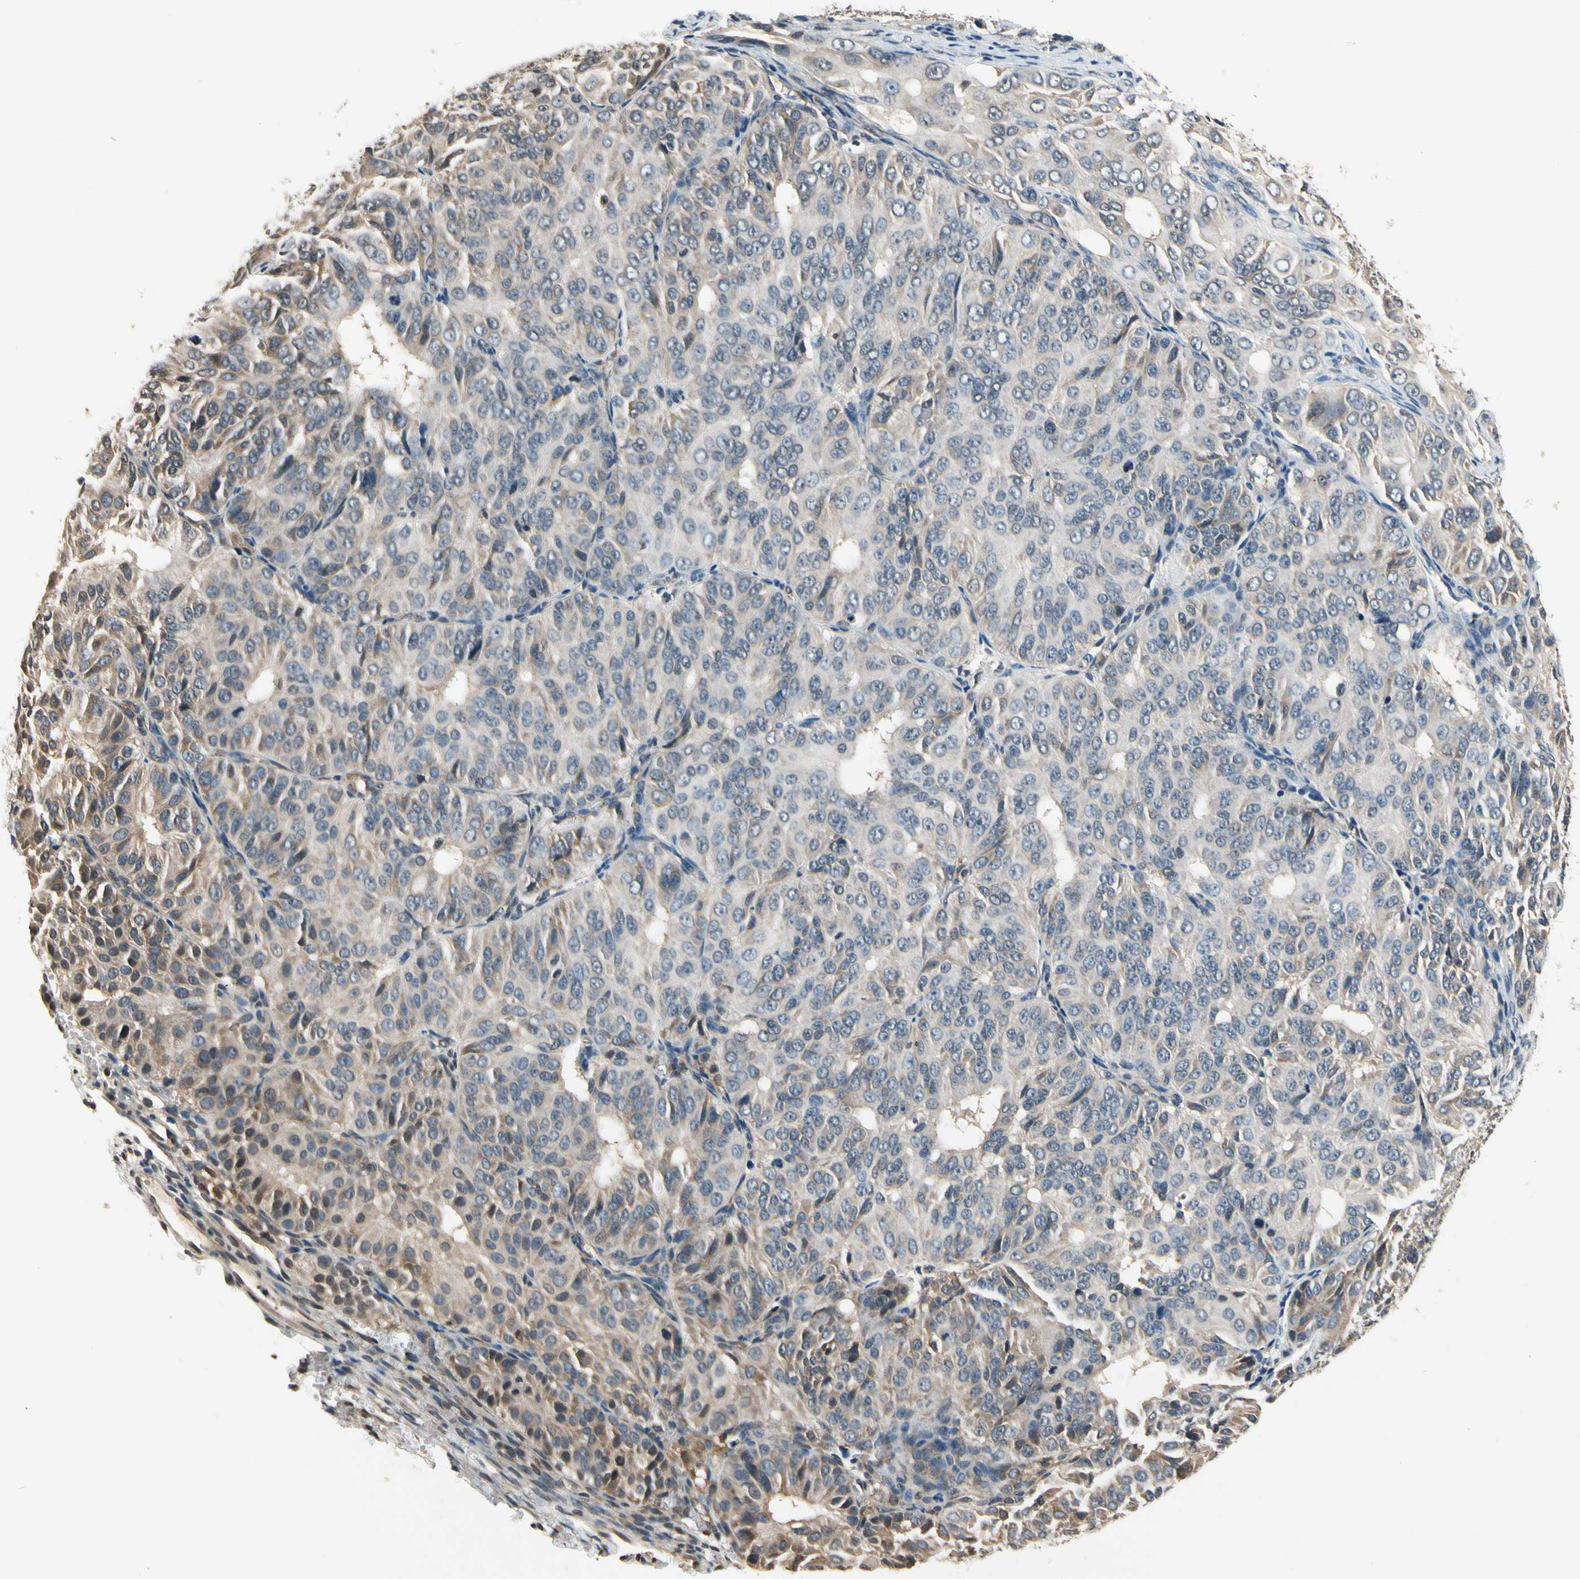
{"staining": {"intensity": "moderate", "quantity": "25%-75%", "location": "cytoplasmic/membranous"}, "tissue": "ovarian cancer", "cell_type": "Tumor cells", "image_type": "cancer", "snomed": [{"axis": "morphology", "description": "Carcinoma, endometroid"}, {"axis": "topography", "description": "Ovary"}], "caption": "The micrograph shows immunohistochemical staining of endometroid carcinoma (ovarian). There is moderate cytoplasmic/membranous expression is appreciated in approximately 25%-75% of tumor cells. The staining is performed using DAB (3,3'-diaminobenzidine) brown chromogen to label protein expression. The nuclei are counter-stained blue using hematoxylin.", "gene": "GCLC", "patient": {"sex": "female", "age": 51}}